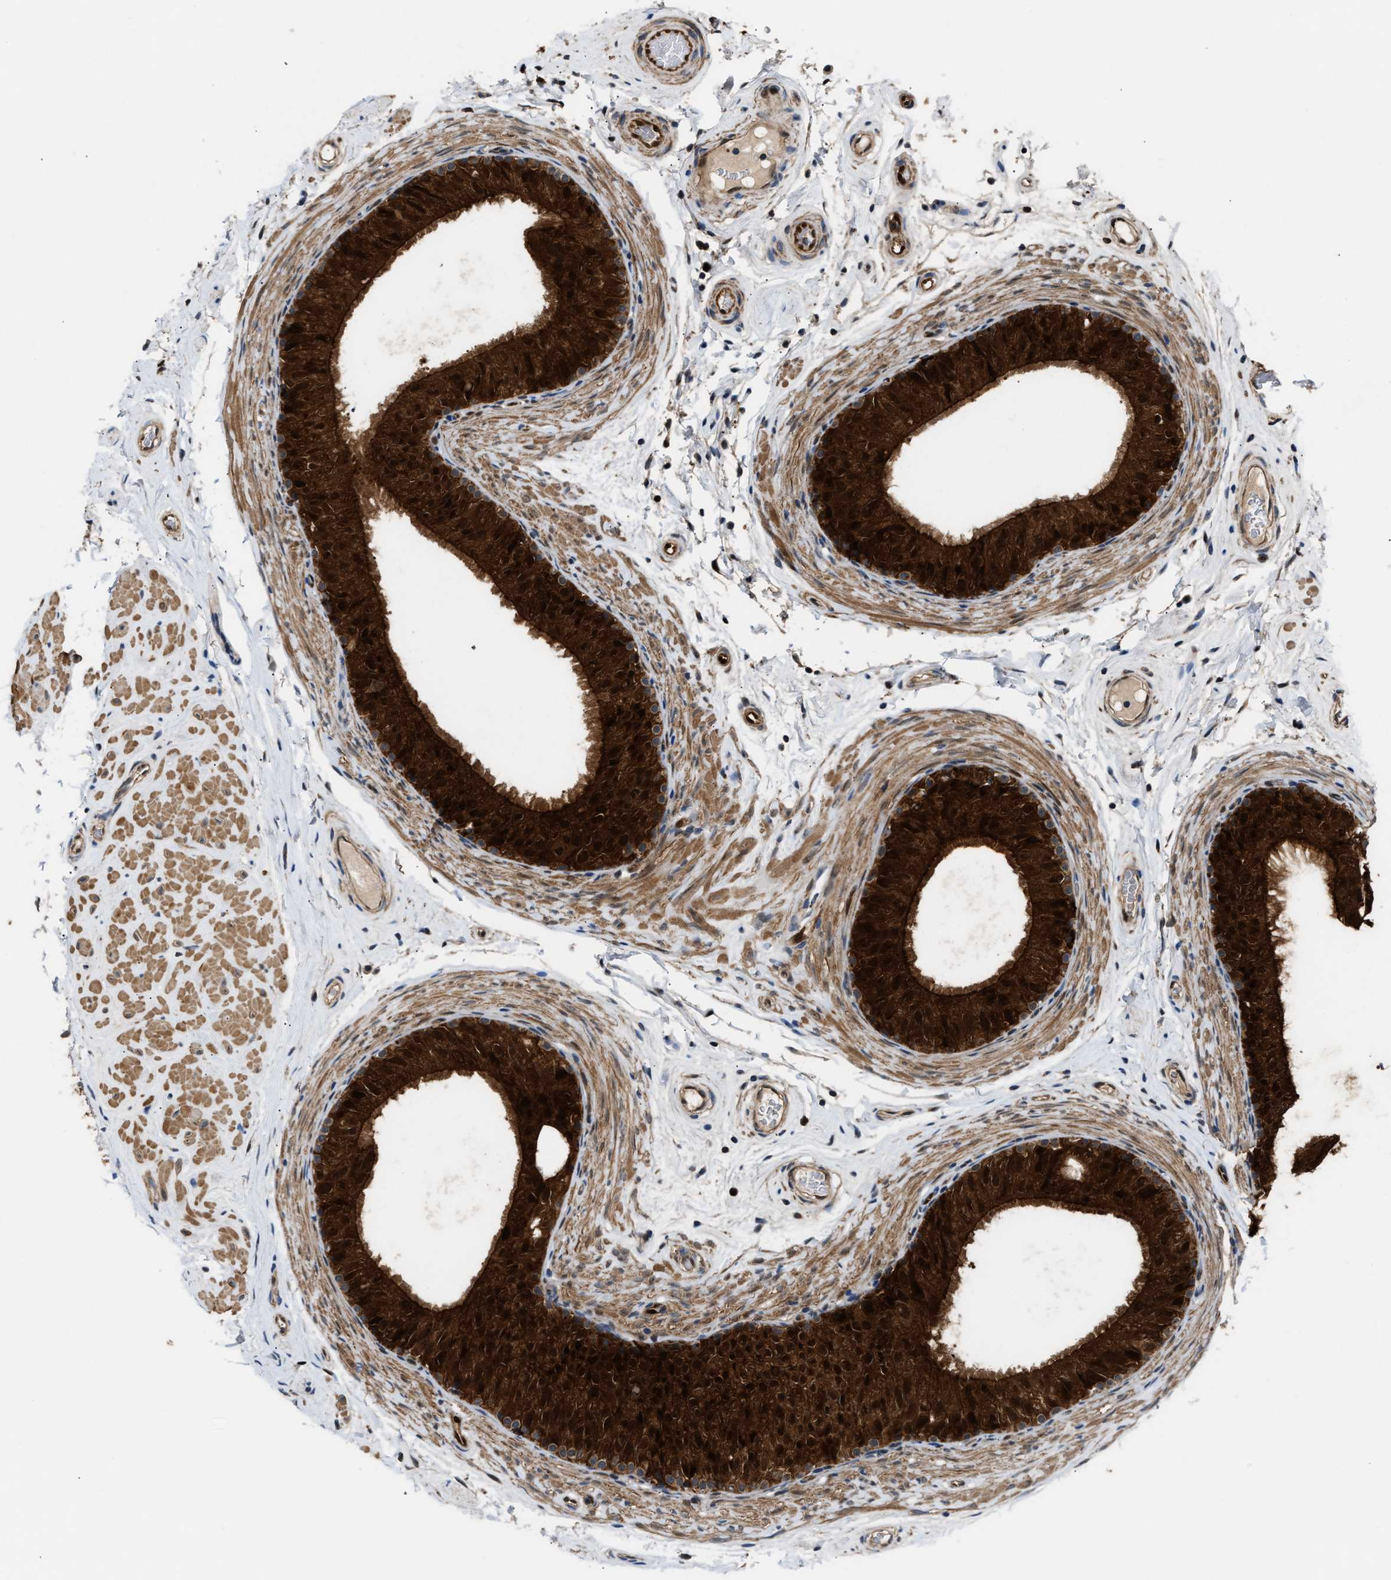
{"staining": {"intensity": "strong", "quantity": ">75%", "location": "cytoplasmic/membranous"}, "tissue": "epididymis", "cell_type": "Glandular cells", "image_type": "normal", "snomed": [{"axis": "morphology", "description": "Normal tissue, NOS"}, {"axis": "topography", "description": "Epididymis"}], "caption": "This is a histology image of IHC staining of normal epididymis, which shows strong positivity in the cytoplasmic/membranous of glandular cells.", "gene": "PPA1", "patient": {"sex": "male", "age": 34}}